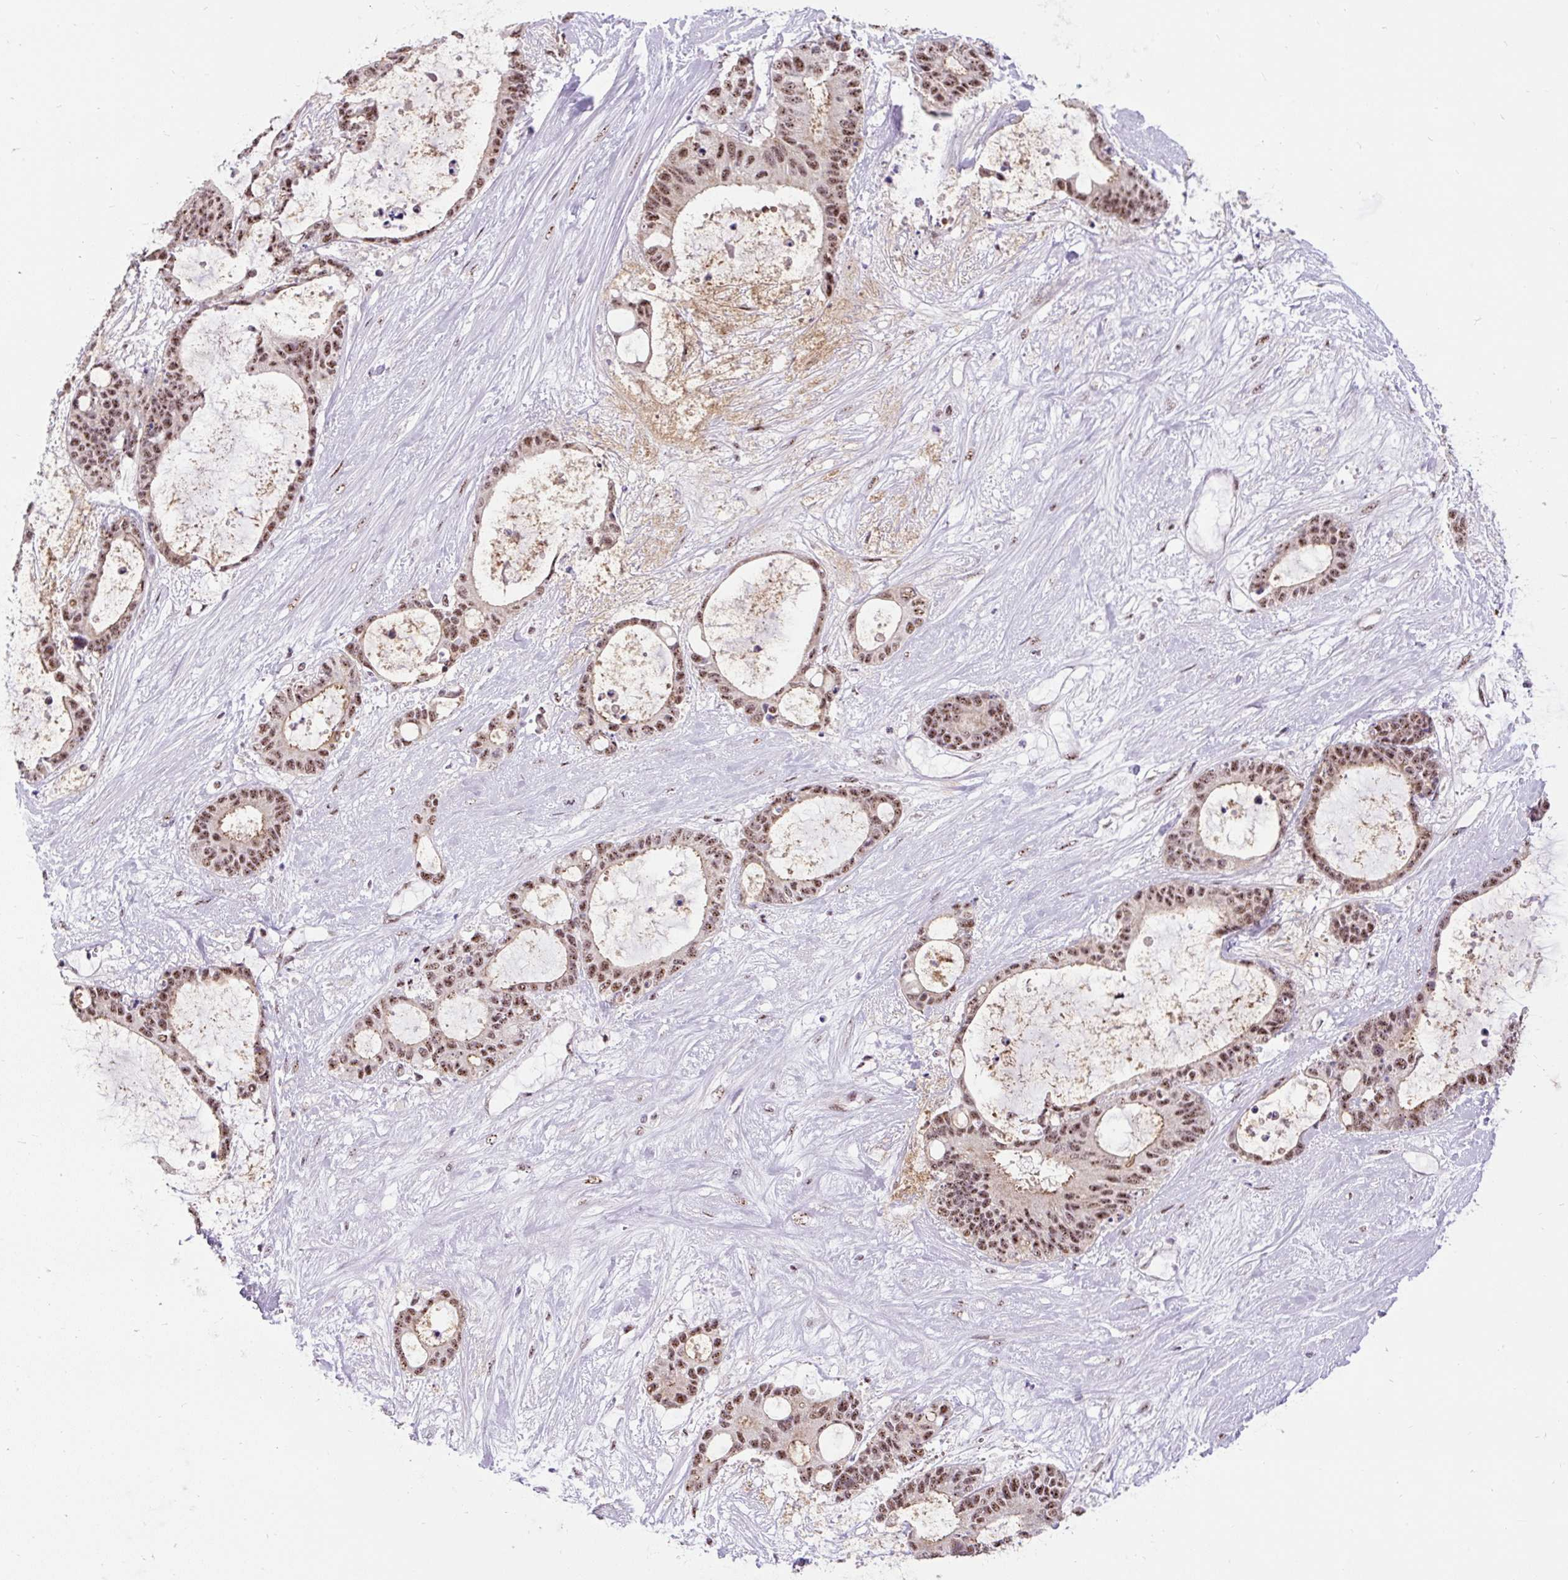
{"staining": {"intensity": "moderate", "quantity": ">75%", "location": "nuclear"}, "tissue": "liver cancer", "cell_type": "Tumor cells", "image_type": "cancer", "snomed": [{"axis": "morphology", "description": "Normal tissue, NOS"}, {"axis": "morphology", "description": "Cholangiocarcinoma"}, {"axis": "topography", "description": "Liver"}, {"axis": "topography", "description": "Peripheral nerve tissue"}], "caption": "Immunohistochemistry (IHC) staining of cholangiocarcinoma (liver), which reveals medium levels of moderate nuclear staining in about >75% of tumor cells indicating moderate nuclear protein positivity. The staining was performed using DAB (3,3'-diaminobenzidine) (brown) for protein detection and nuclei were counterstained in hematoxylin (blue).", "gene": "SMC5", "patient": {"sex": "female", "age": 73}}